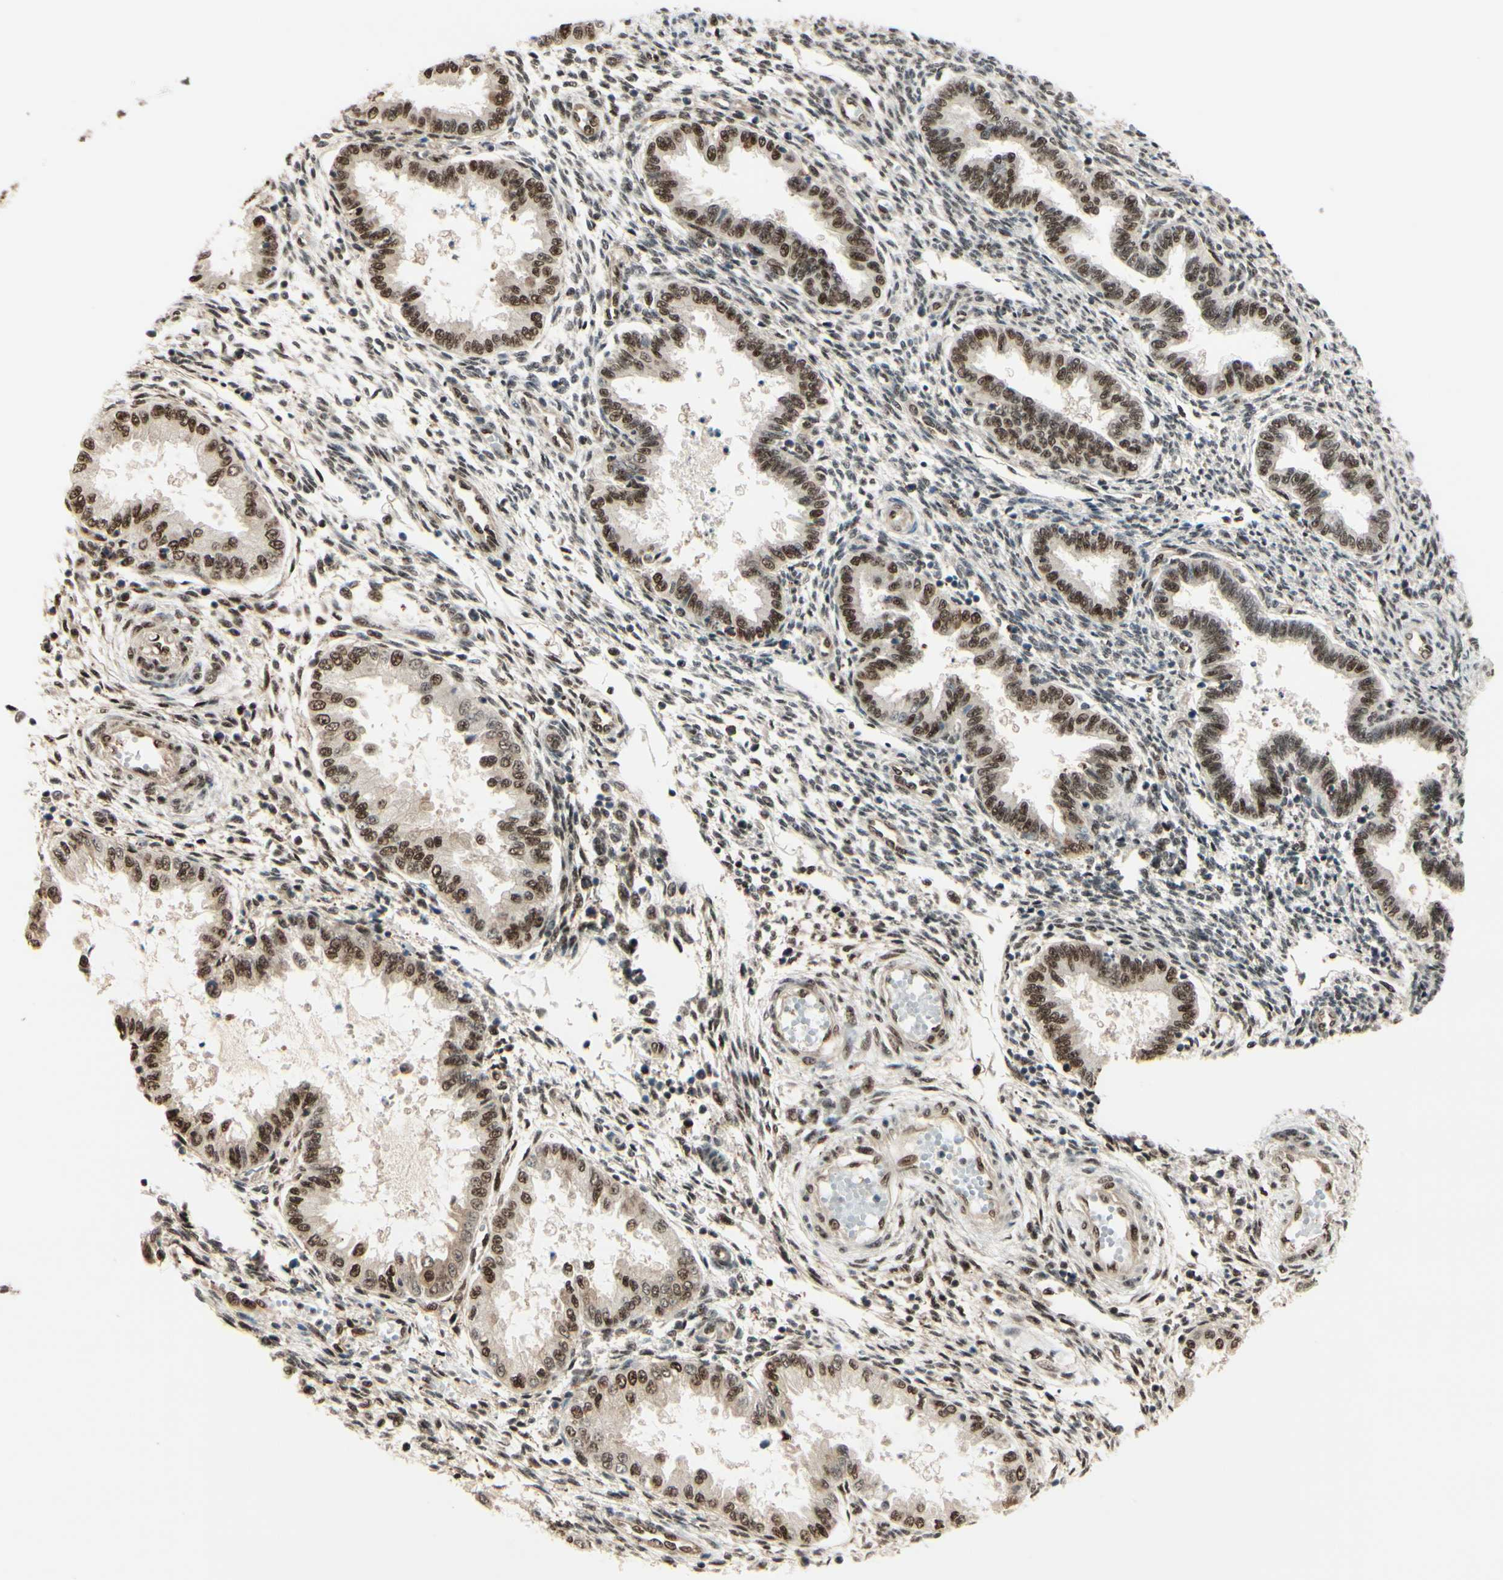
{"staining": {"intensity": "strong", "quantity": "25%-75%", "location": "cytoplasmic/membranous,nuclear"}, "tissue": "endometrium", "cell_type": "Cells in endometrial stroma", "image_type": "normal", "snomed": [{"axis": "morphology", "description": "Normal tissue, NOS"}, {"axis": "topography", "description": "Endometrium"}], "caption": "Immunohistochemical staining of normal human endometrium exhibits 25%-75% levels of strong cytoplasmic/membranous,nuclear protein positivity in about 25%-75% of cells in endometrial stroma.", "gene": "HSF1", "patient": {"sex": "female", "age": 33}}